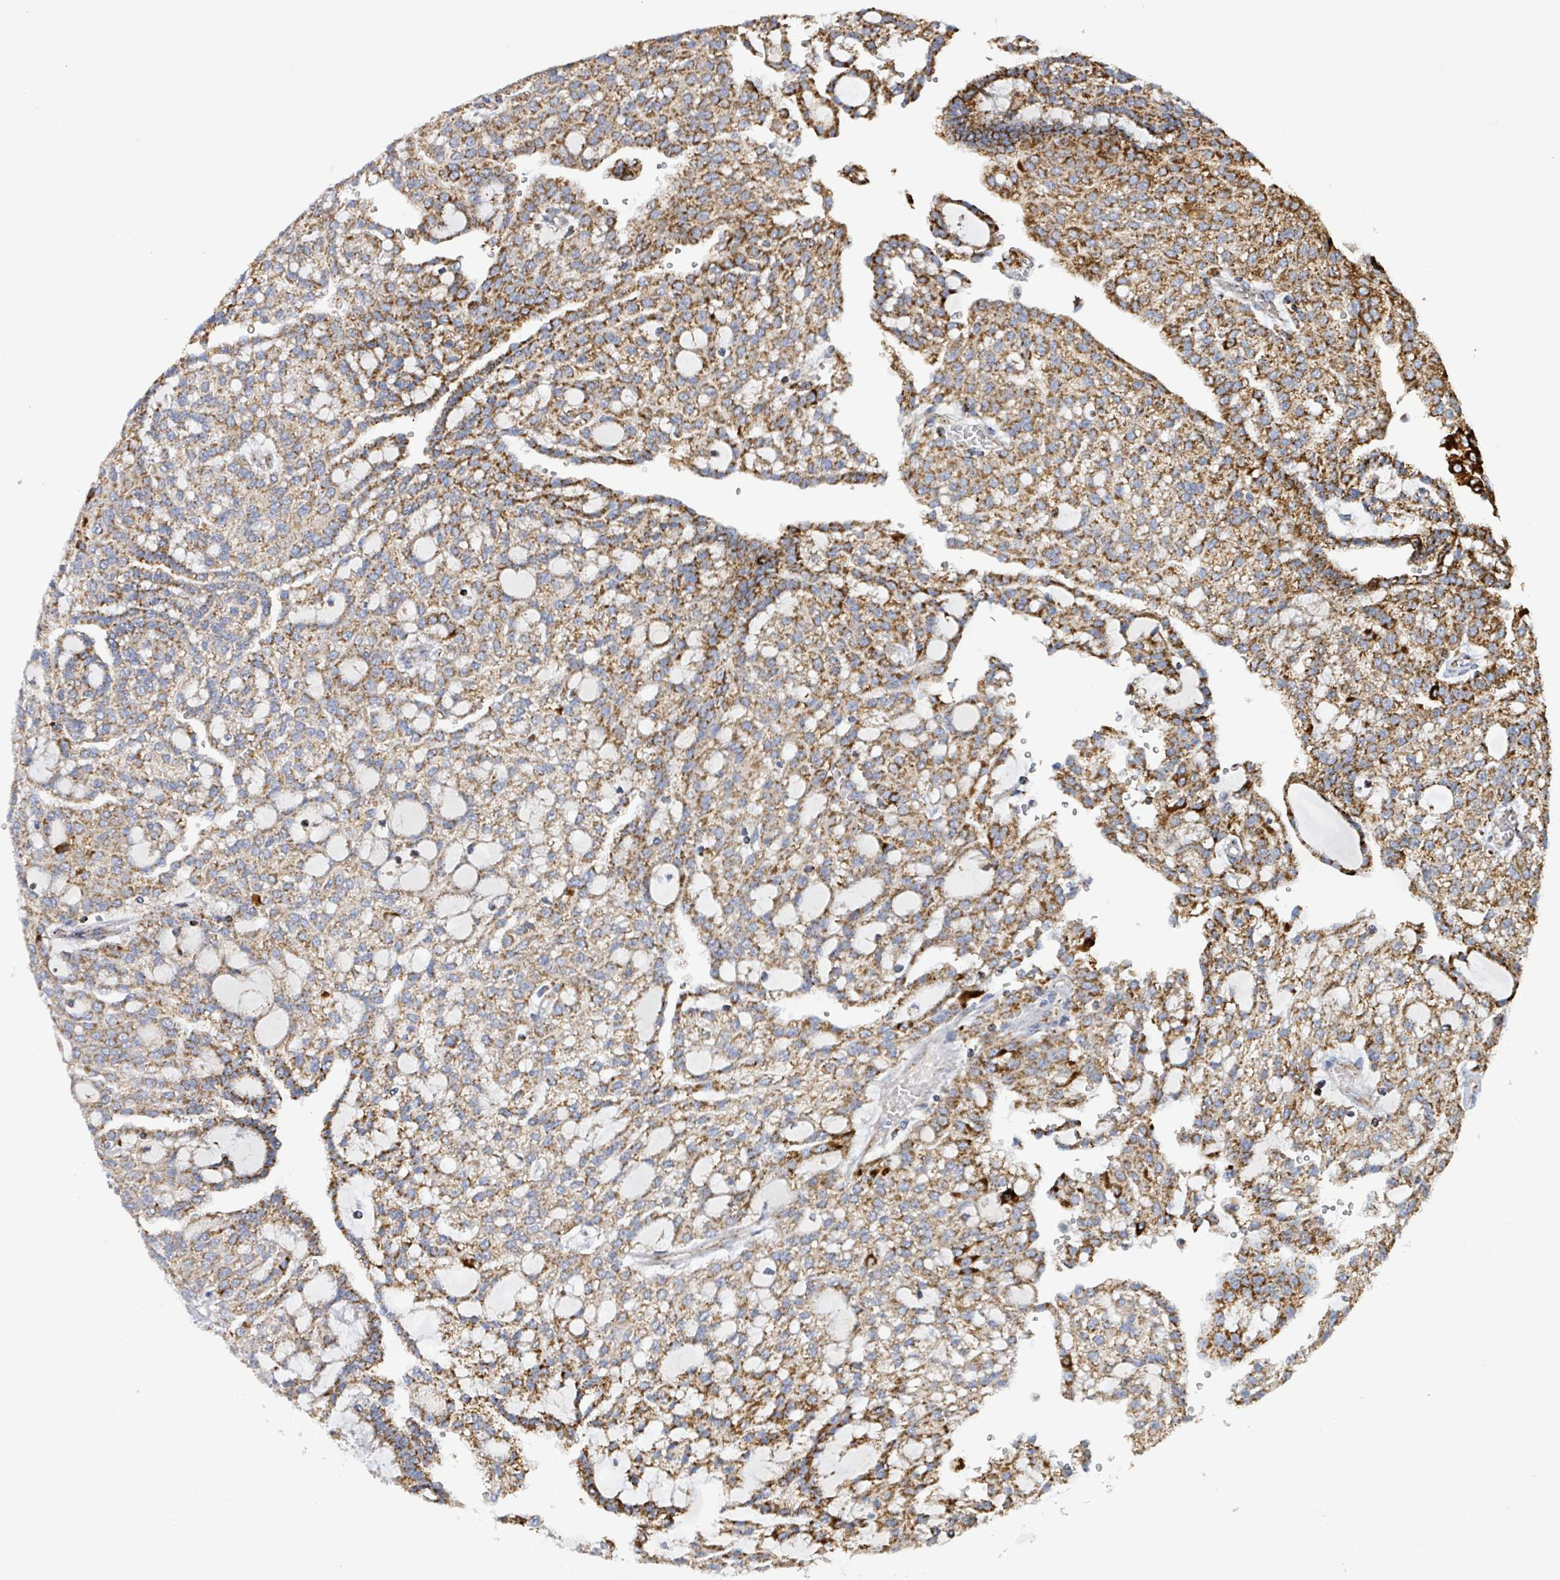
{"staining": {"intensity": "strong", "quantity": ">75%", "location": "cytoplasmic/membranous"}, "tissue": "renal cancer", "cell_type": "Tumor cells", "image_type": "cancer", "snomed": [{"axis": "morphology", "description": "Adenocarcinoma, NOS"}, {"axis": "topography", "description": "Kidney"}], "caption": "Immunohistochemistry histopathology image of human renal cancer (adenocarcinoma) stained for a protein (brown), which reveals high levels of strong cytoplasmic/membranous staining in approximately >75% of tumor cells.", "gene": "SUCLG2", "patient": {"sex": "male", "age": 63}}